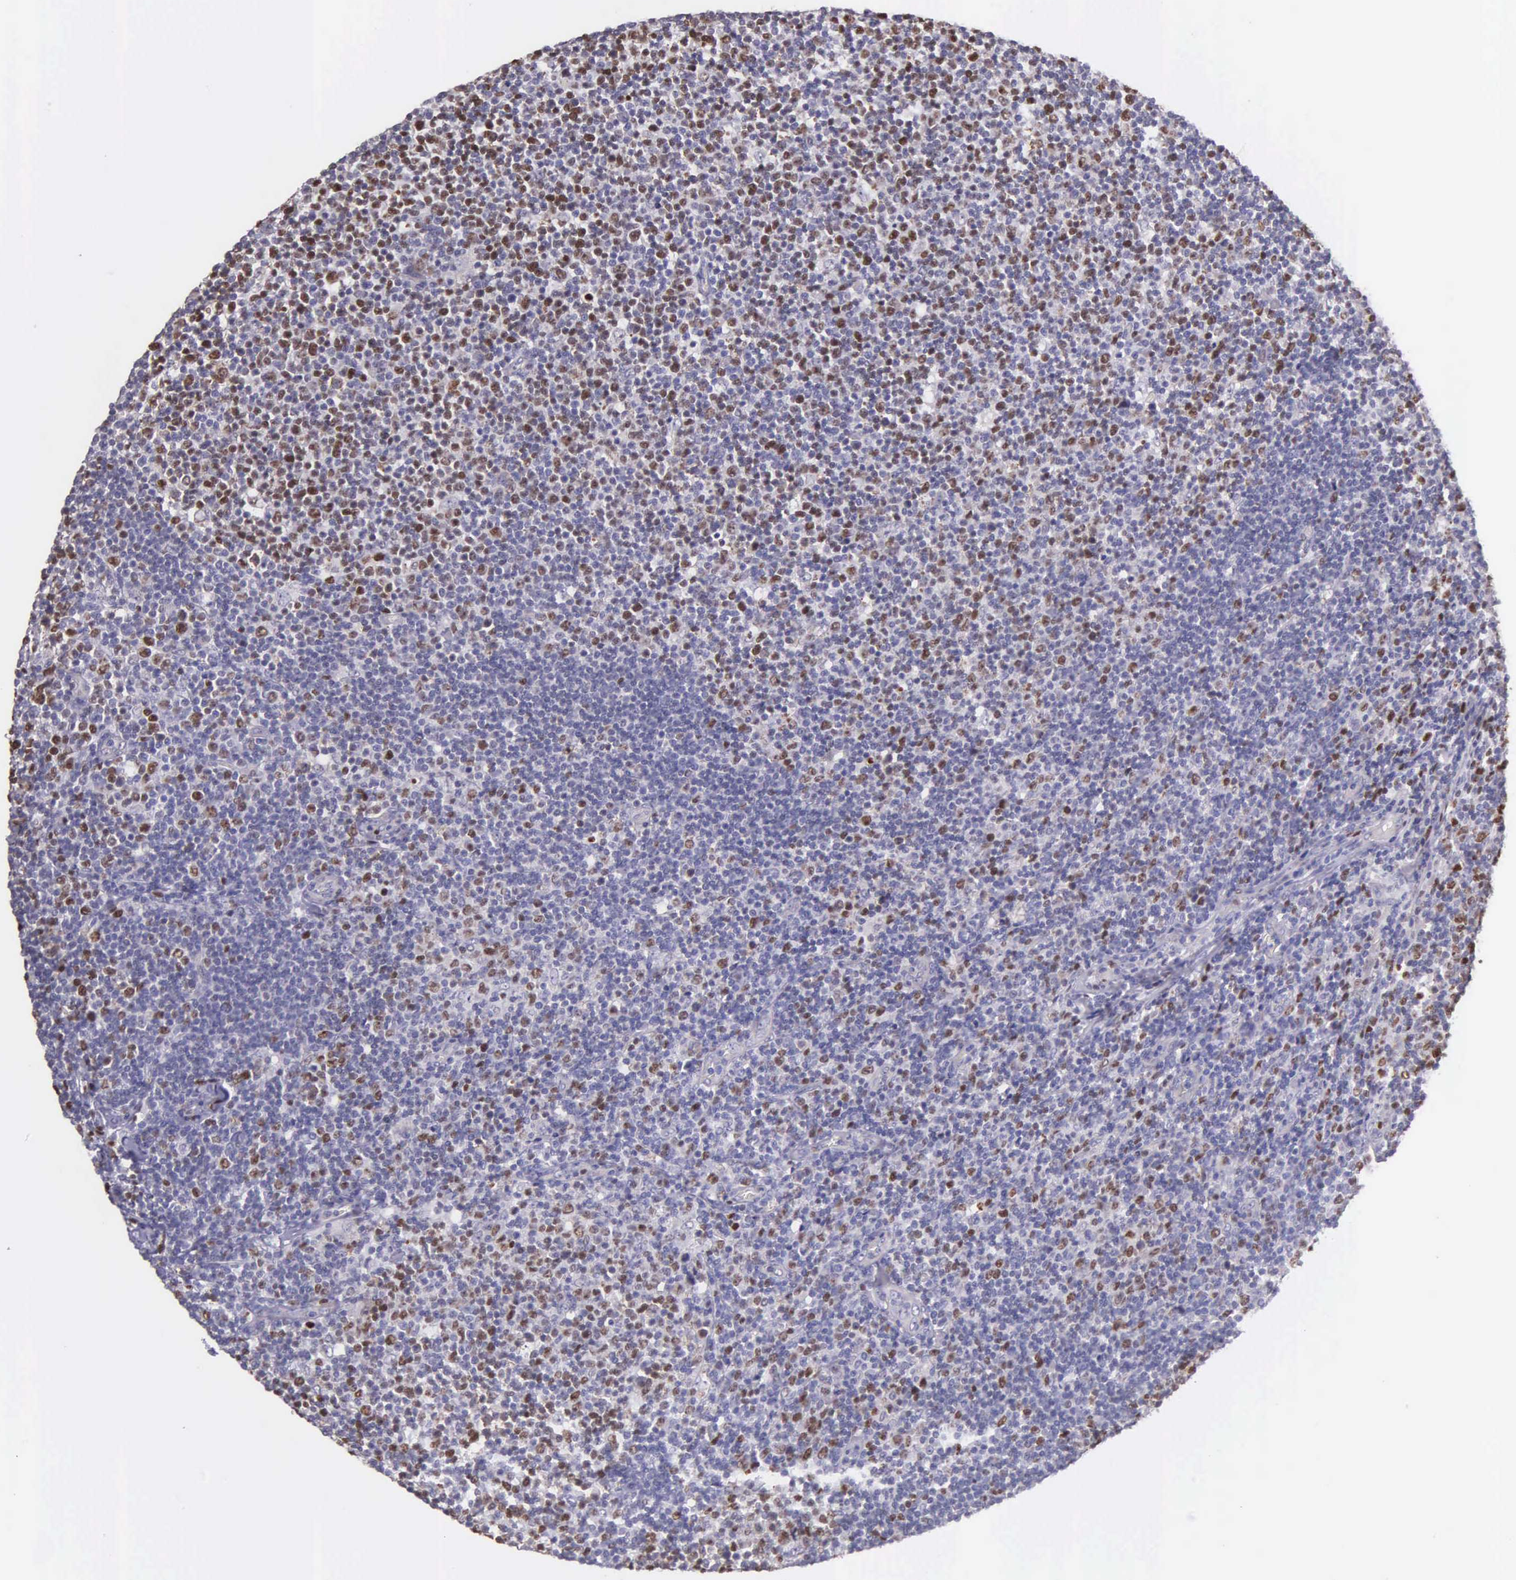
{"staining": {"intensity": "moderate", "quantity": "<25%", "location": "nuclear"}, "tissue": "lymphoma", "cell_type": "Tumor cells", "image_type": "cancer", "snomed": [{"axis": "morphology", "description": "Malignant lymphoma, non-Hodgkin's type, Low grade"}, {"axis": "topography", "description": "Lymph node"}], "caption": "Tumor cells exhibit low levels of moderate nuclear expression in about <25% of cells in human lymphoma.", "gene": "MCM5", "patient": {"sex": "male", "age": 74}}